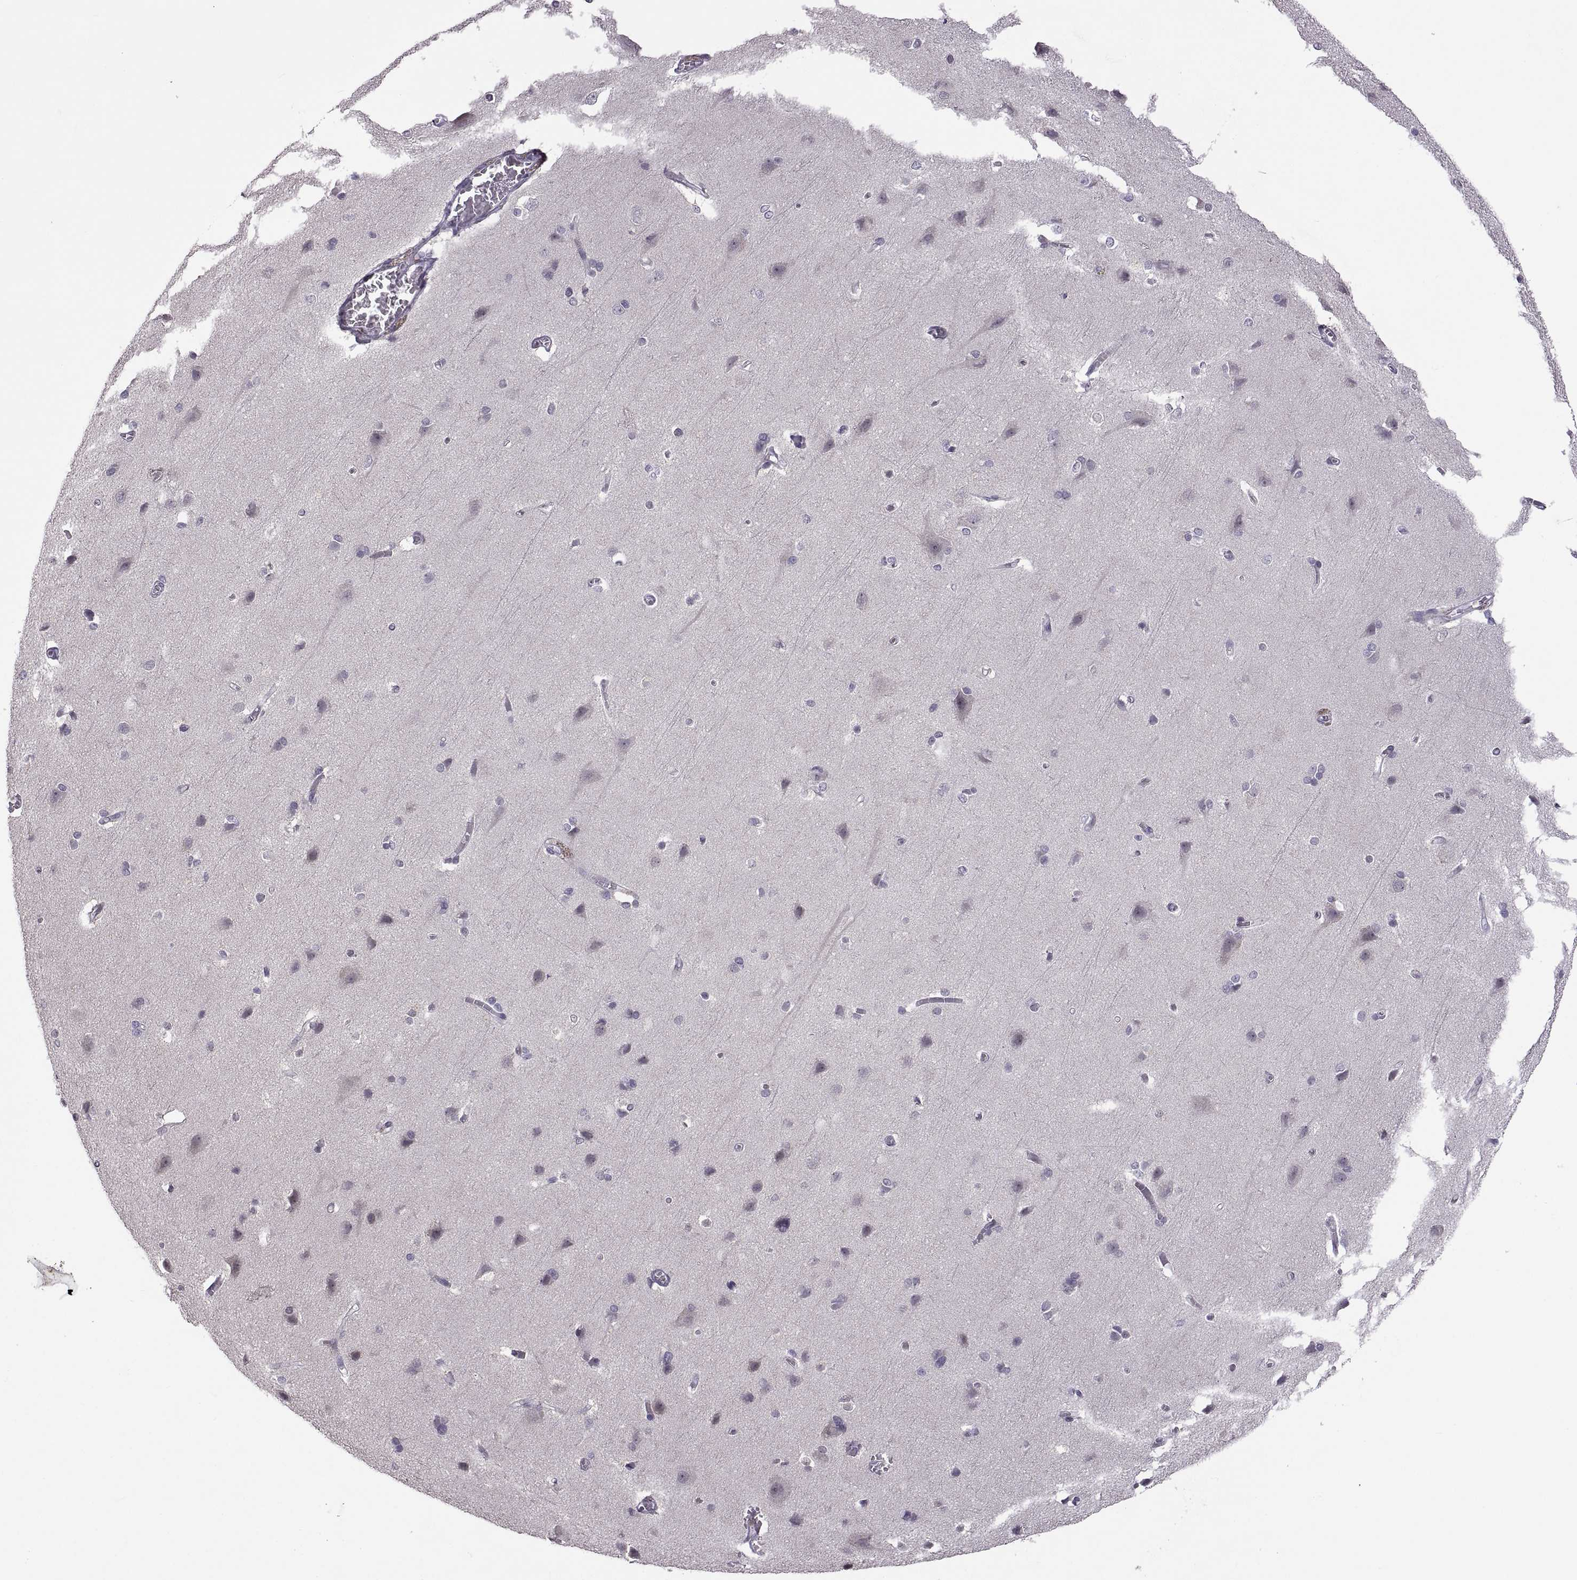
{"staining": {"intensity": "negative", "quantity": "none", "location": "none"}, "tissue": "cerebral cortex", "cell_type": "Endothelial cells", "image_type": "normal", "snomed": [{"axis": "morphology", "description": "Normal tissue, NOS"}, {"axis": "topography", "description": "Cerebral cortex"}], "caption": "Human cerebral cortex stained for a protein using IHC exhibits no staining in endothelial cells.", "gene": "NEK2", "patient": {"sex": "male", "age": 37}}